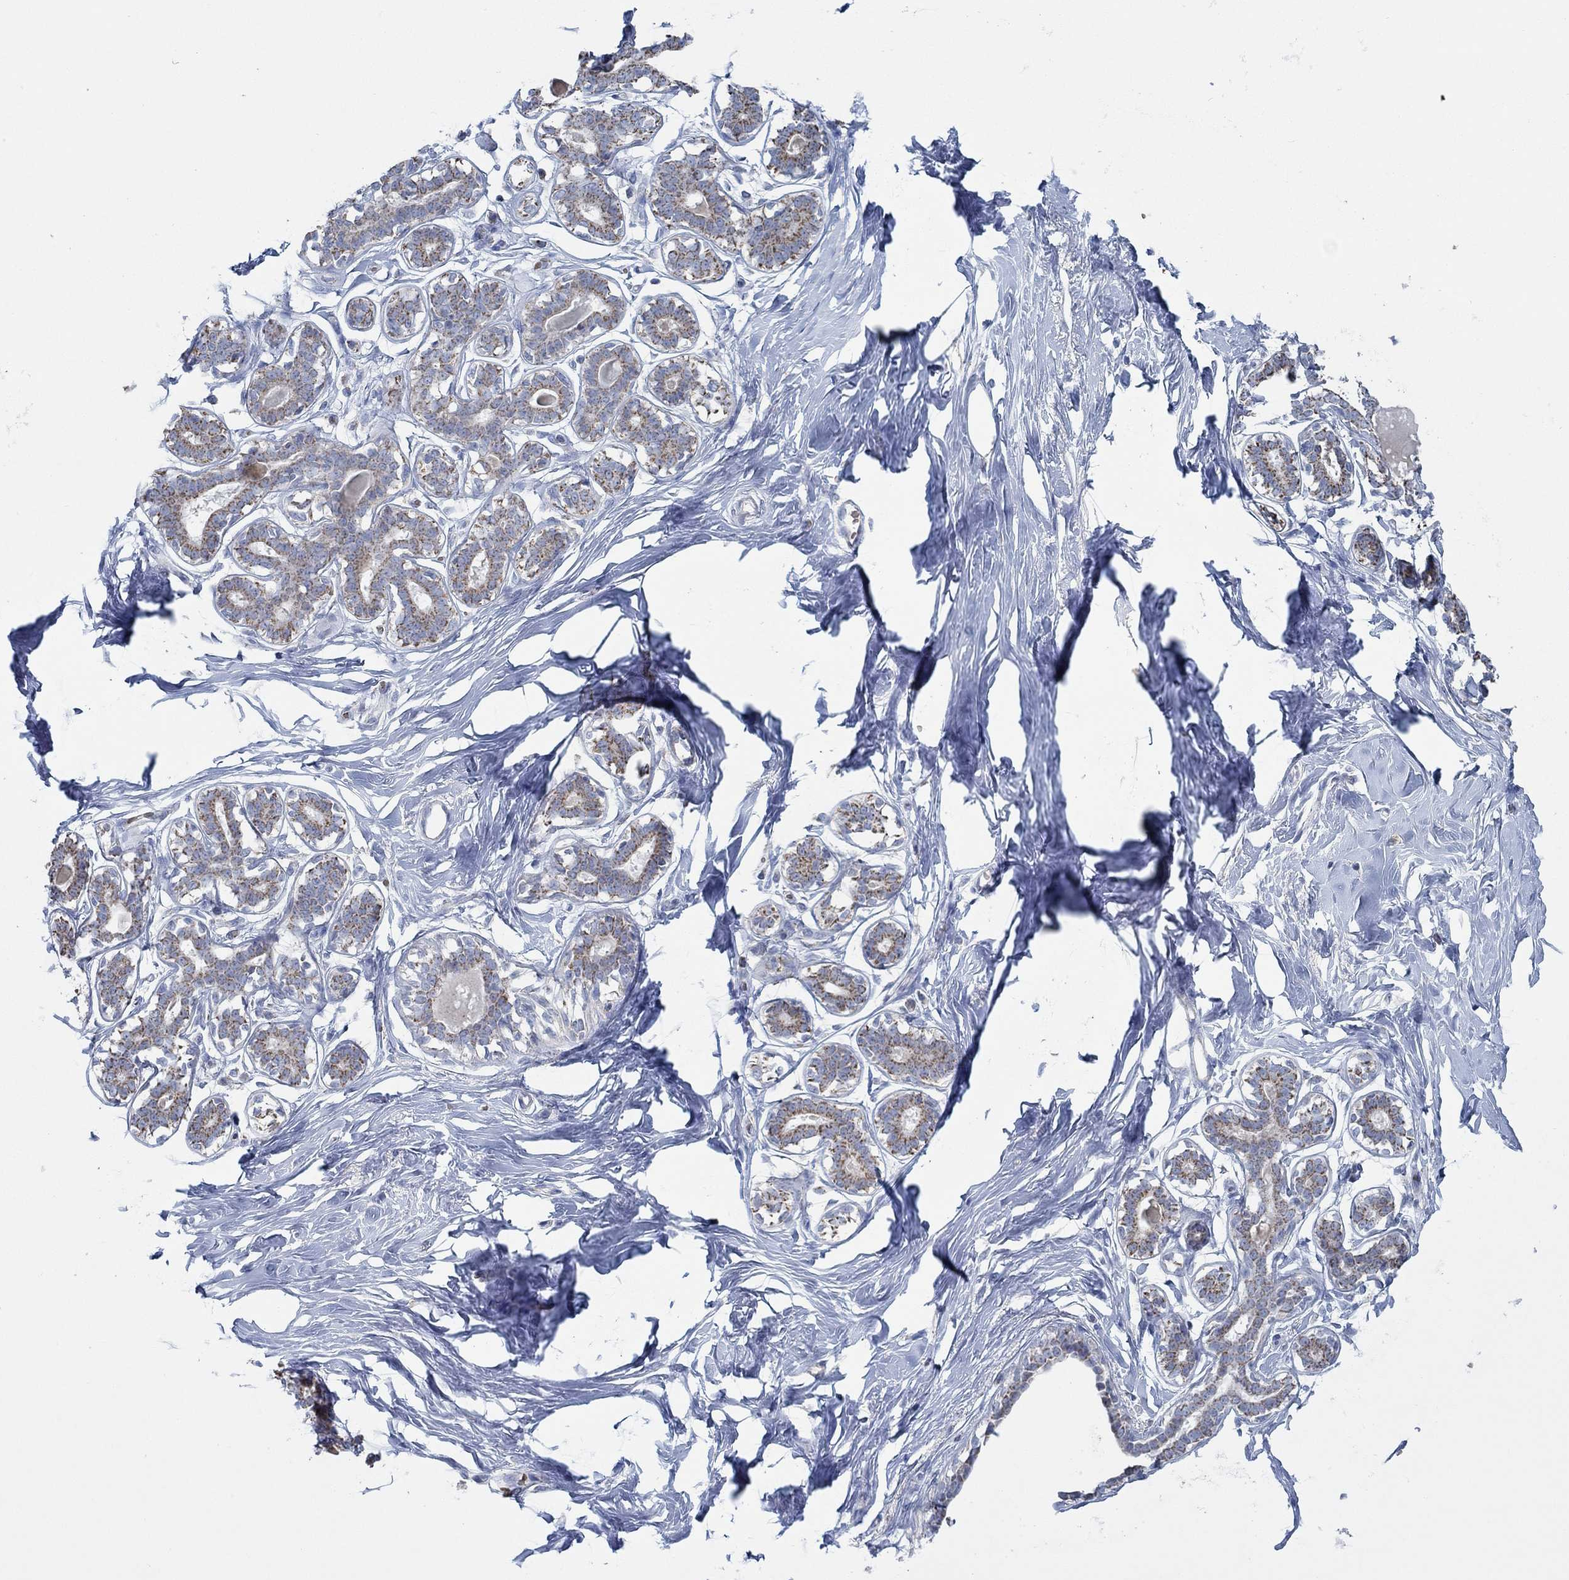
{"staining": {"intensity": "negative", "quantity": "none", "location": "none"}, "tissue": "breast", "cell_type": "Adipocytes", "image_type": "normal", "snomed": [{"axis": "morphology", "description": "Normal tissue, NOS"}, {"axis": "morphology", "description": "Lobular carcinoma, in situ"}, {"axis": "topography", "description": "Breast"}], "caption": "This is an immunohistochemistry (IHC) image of normal breast. There is no staining in adipocytes.", "gene": "GLOD5", "patient": {"sex": "female", "age": 35}}